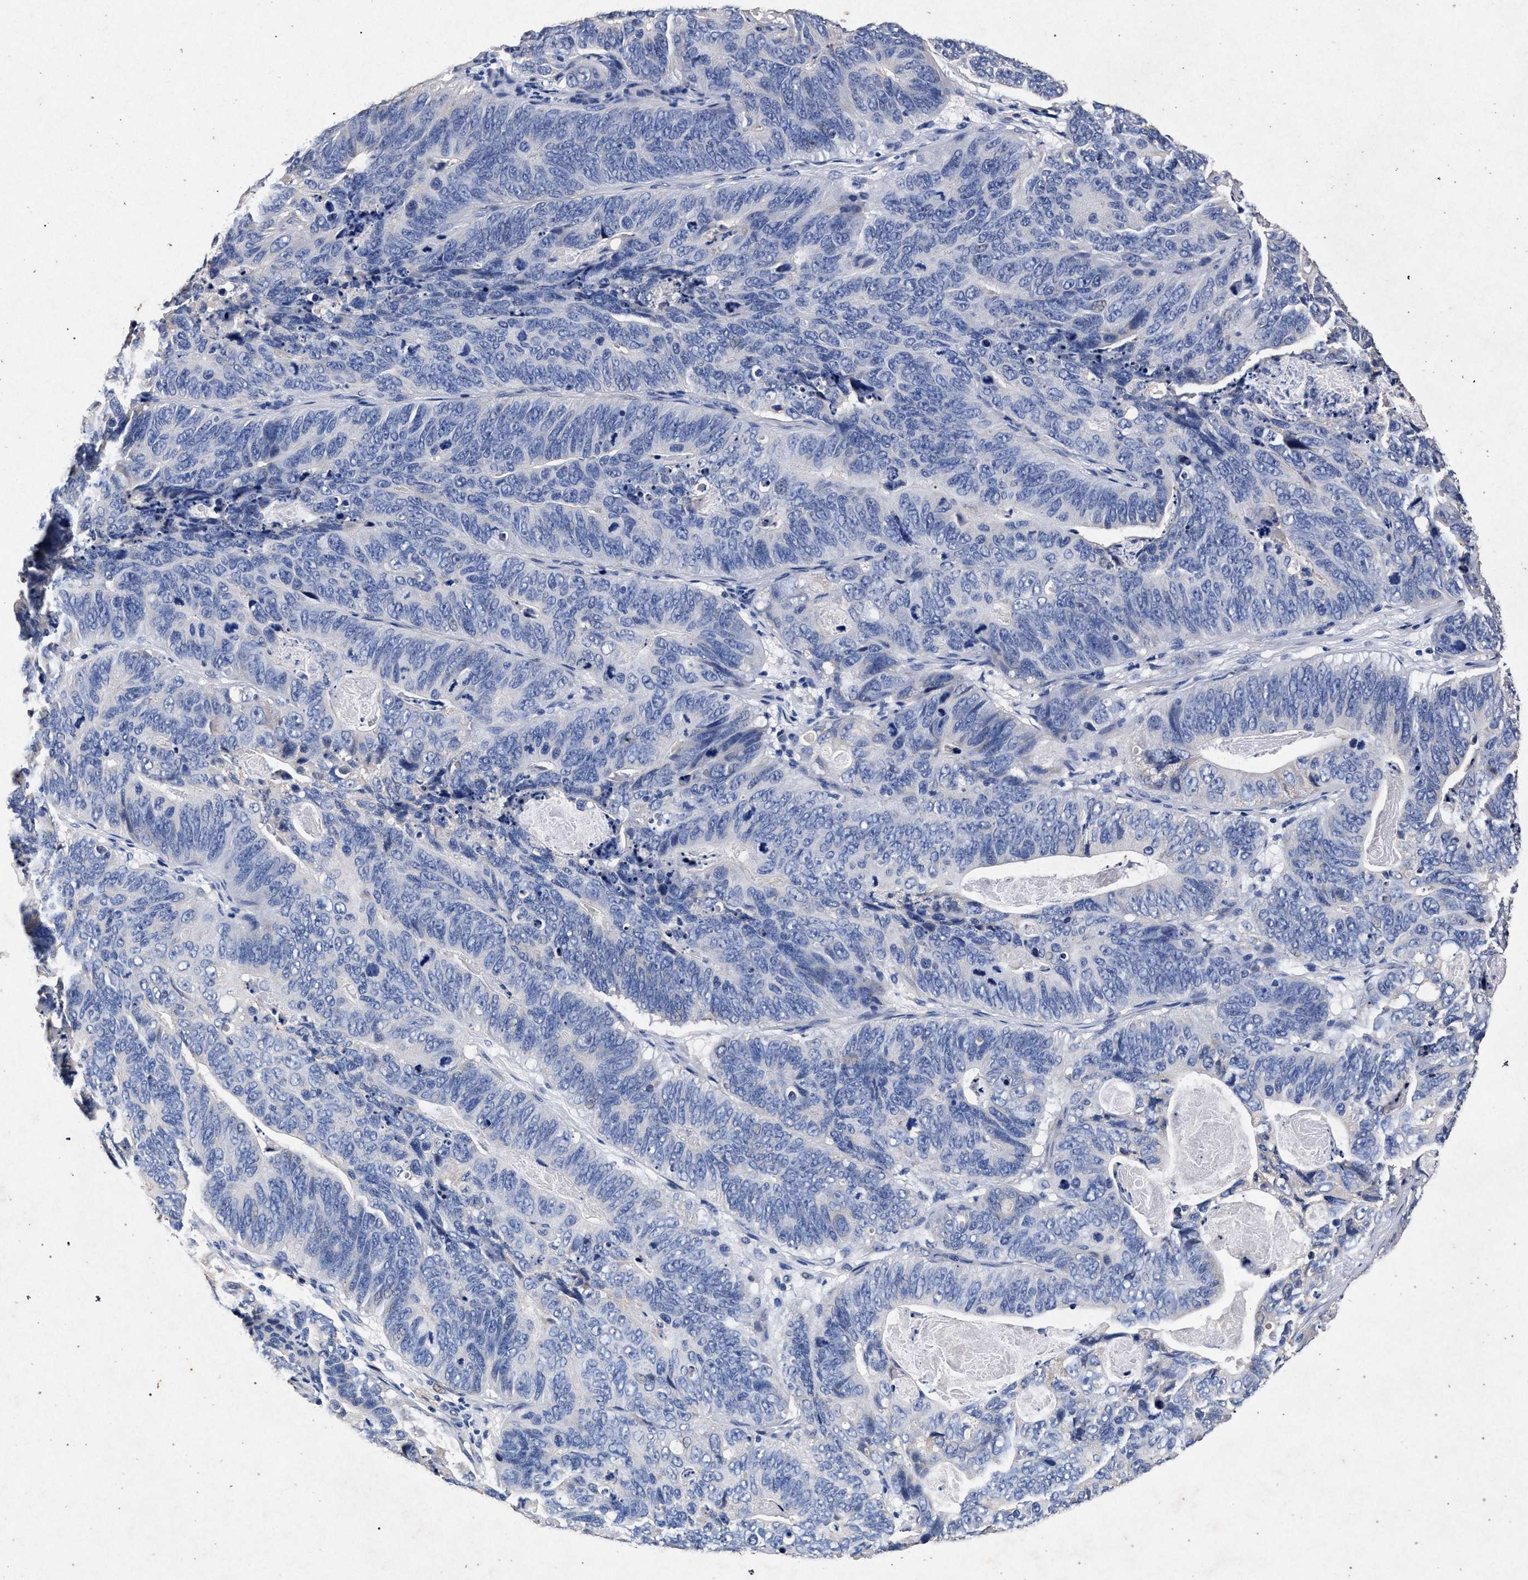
{"staining": {"intensity": "negative", "quantity": "none", "location": "none"}, "tissue": "stomach cancer", "cell_type": "Tumor cells", "image_type": "cancer", "snomed": [{"axis": "morphology", "description": "Normal tissue, NOS"}, {"axis": "morphology", "description": "Adenocarcinoma, NOS"}, {"axis": "topography", "description": "Stomach"}], "caption": "High magnification brightfield microscopy of adenocarcinoma (stomach) stained with DAB (3,3'-diaminobenzidine) (brown) and counterstained with hematoxylin (blue): tumor cells show no significant staining.", "gene": "ATP1A2", "patient": {"sex": "female", "age": 89}}